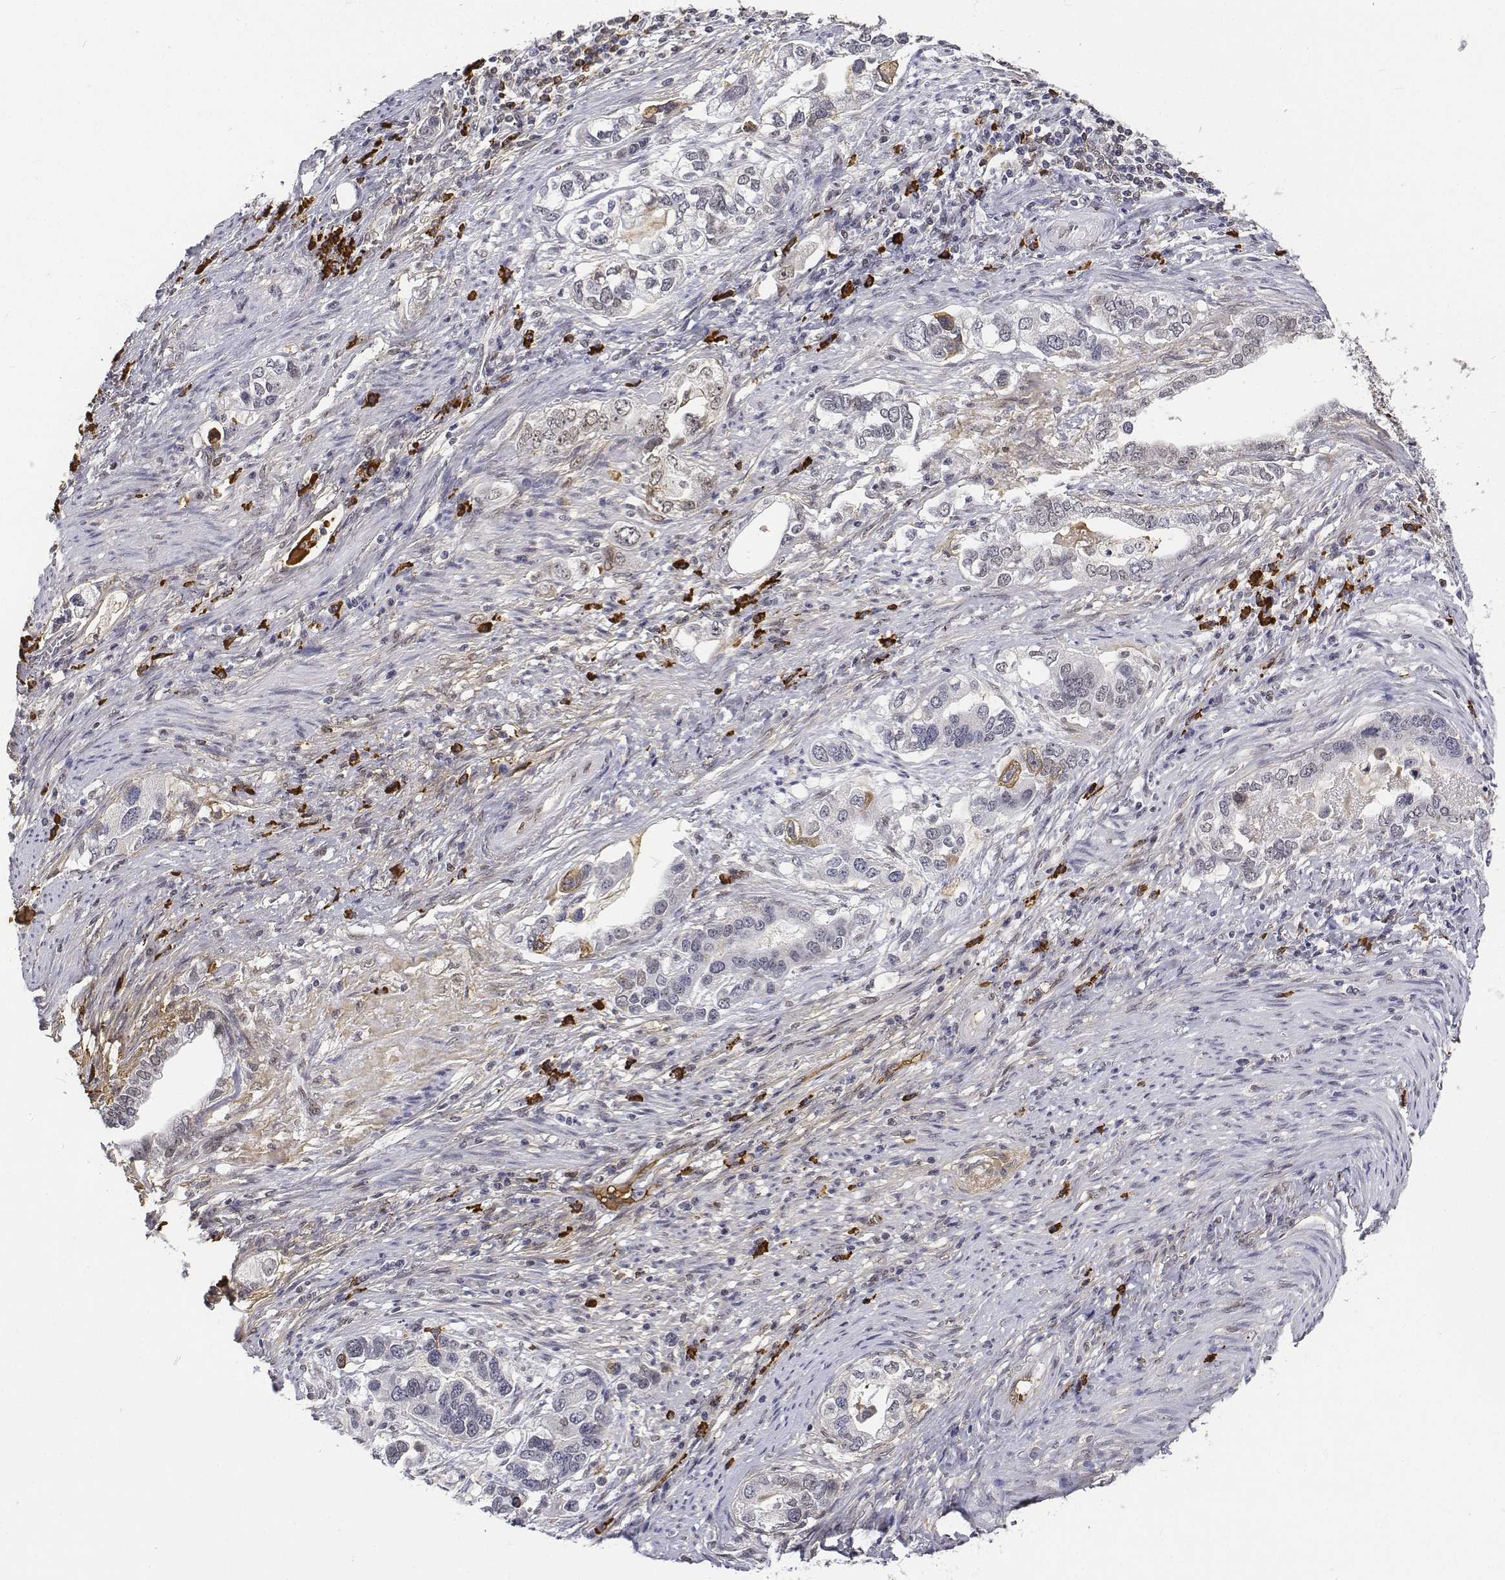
{"staining": {"intensity": "negative", "quantity": "none", "location": "none"}, "tissue": "stomach cancer", "cell_type": "Tumor cells", "image_type": "cancer", "snomed": [{"axis": "morphology", "description": "Adenocarcinoma, NOS"}, {"axis": "topography", "description": "Stomach, lower"}], "caption": "Tumor cells are negative for protein expression in human stomach cancer. Nuclei are stained in blue.", "gene": "ATRX", "patient": {"sex": "female", "age": 93}}